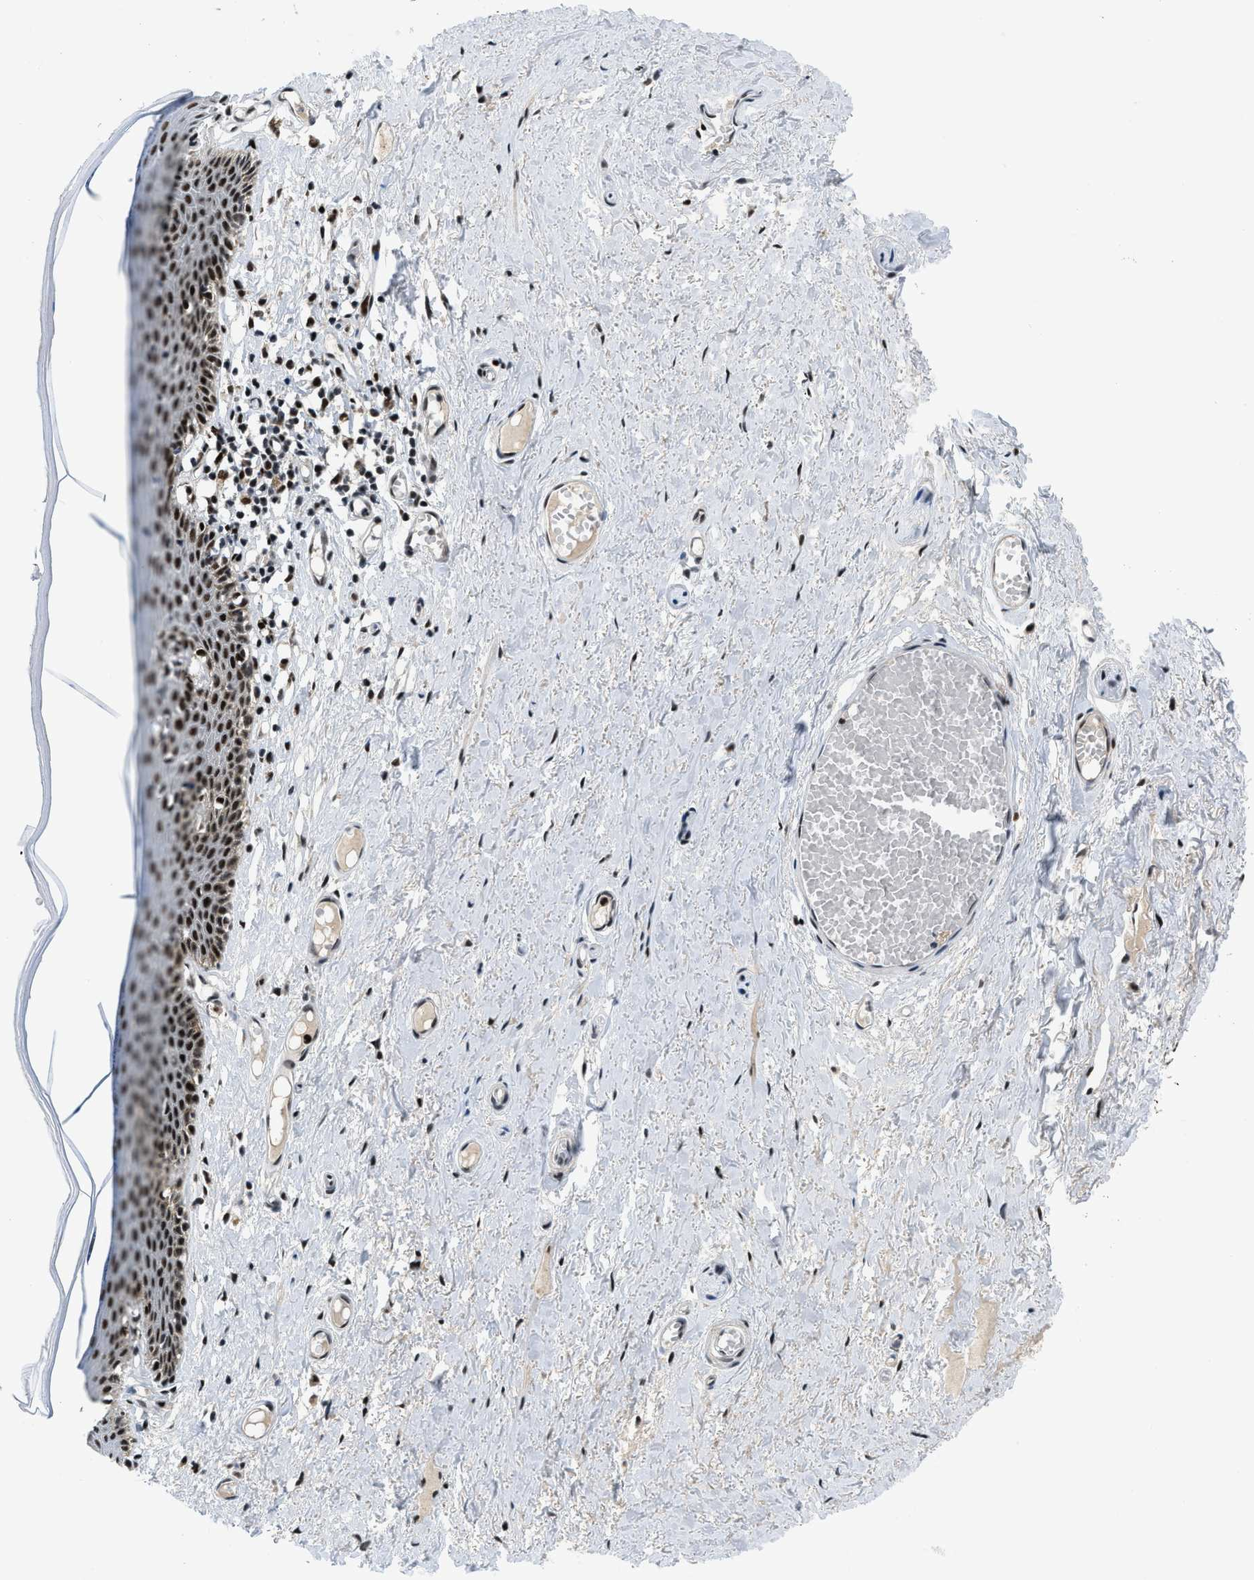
{"staining": {"intensity": "strong", "quantity": ">75%", "location": "nuclear"}, "tissue": "skin", "cell_type": "Epidermal cells", "image_type": "normal", "snomed": [{"axis": "morphology", "description": "Normal tissue, NOS"}, {"axis": "topography", "description": "Adipose tissue"}, {"axis": "topography", "description": "Vascular tissue"}, {"axis": "topography", "description": "Anal"}, {"axis": "topography", "description": "Peripheral nerve tissue"}], "caption": "Skin stained for a protein exhibits strong nuclear positivity in epidermal cells.", "gene": "KDM3B", "patient": {"sex": "female", "age": 54}}